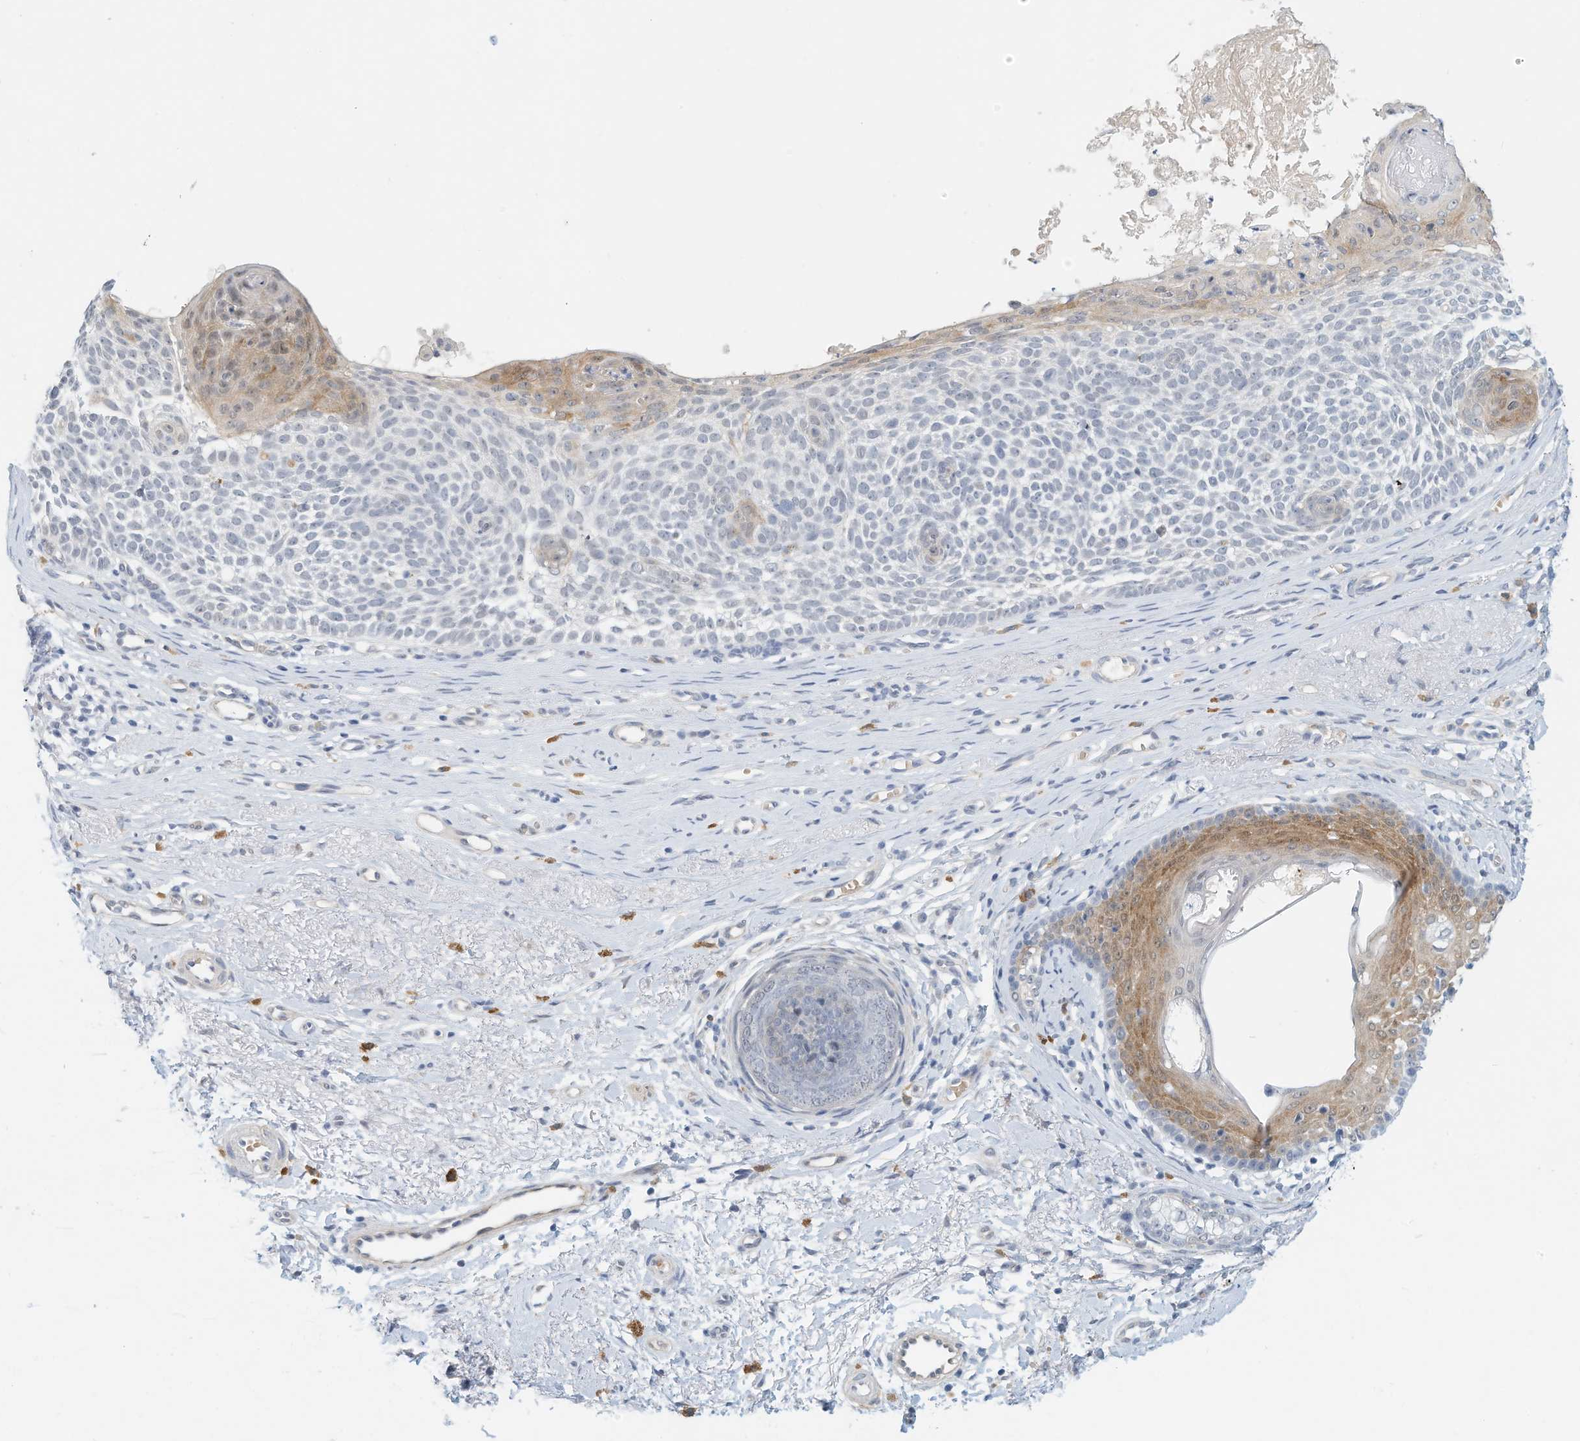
{"staining": {"intensity": "weak", "quantity": "<25%", "location": "cytoplasmic/membranous"}, "tissue": "skin cancer", "cell_type": "Tumor cells", "image_type": "cancer", "snomed": [{"axis": "morphology", "description": "Basal cell carcinoma"}, {"axis": "topography", "description": "Skin"}], "caption": "IHC photomicrograph of human basal cell carcinoma (skin) stained for a protein (brown), which displays no staining in tumor cells.", "gene": "ARHGAP28", "patient": {"sex": "female", "age": 81}}